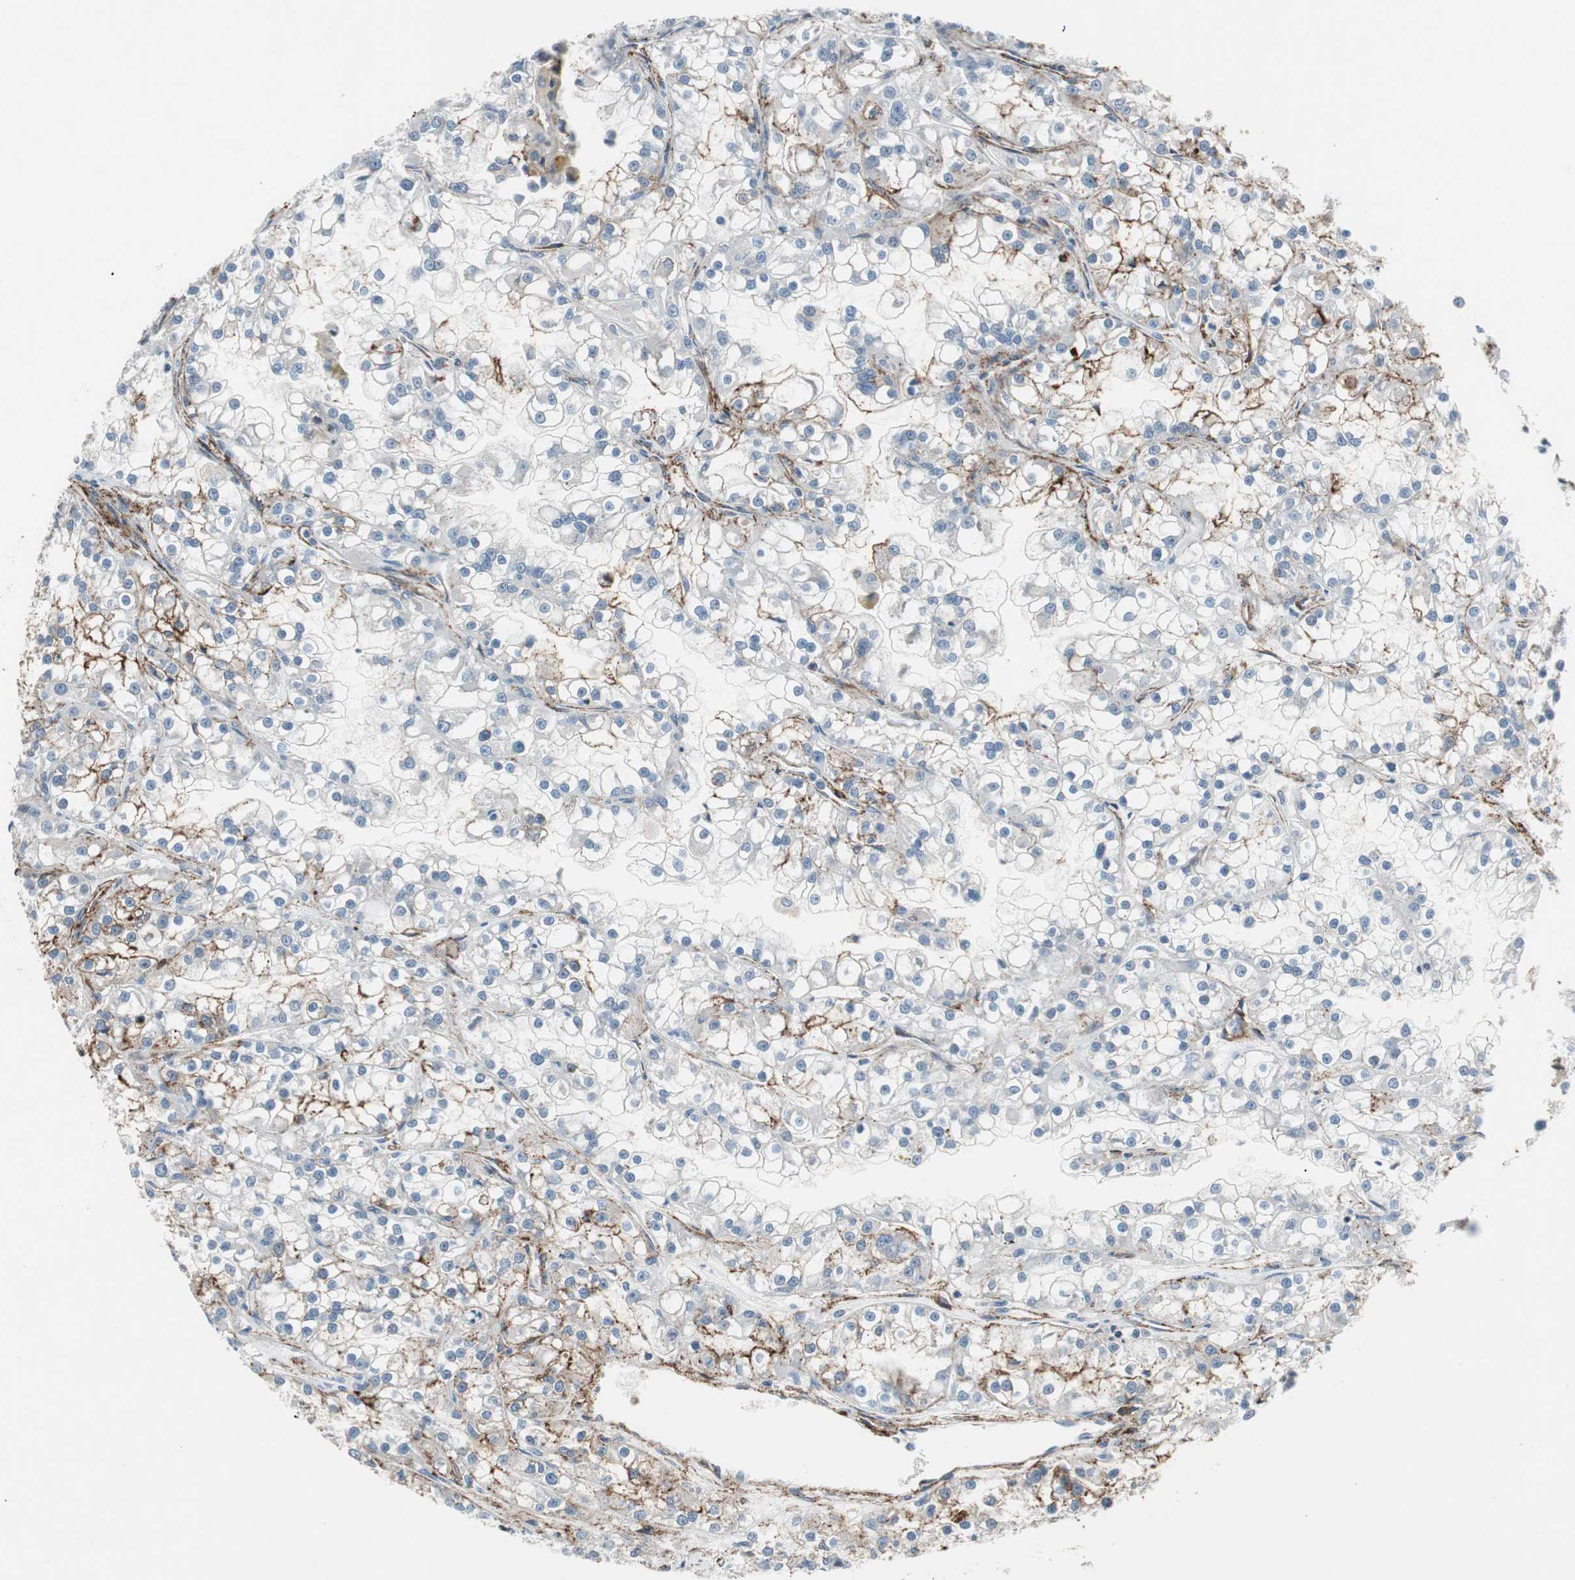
{"staining": {"intensity": "moderate", "quantity": "<25%", "location": "cytoplasmic/membranous"}, "tissue": "renal cancer", "cell_type": "Tumor cells", "image_type": "cancer", "snomed": [{"axis": "morphology", "description": "Adenocarcinoma, NOS"}, {"axis": "topography", "description": "Kidney"}], "caption": "Immunohistochemistry image of neoplastic tissue: renal cancer stained using immunohistochemistry (IHC) demonstrates low levels of moderate protein expression localized specifically in the cytoplasmic/membranous of tumor cells, appearing as a cytoplasmic/membranous brown color.", "gene": "GRHL1", "patient": {"sex": "female", "age": 52}}